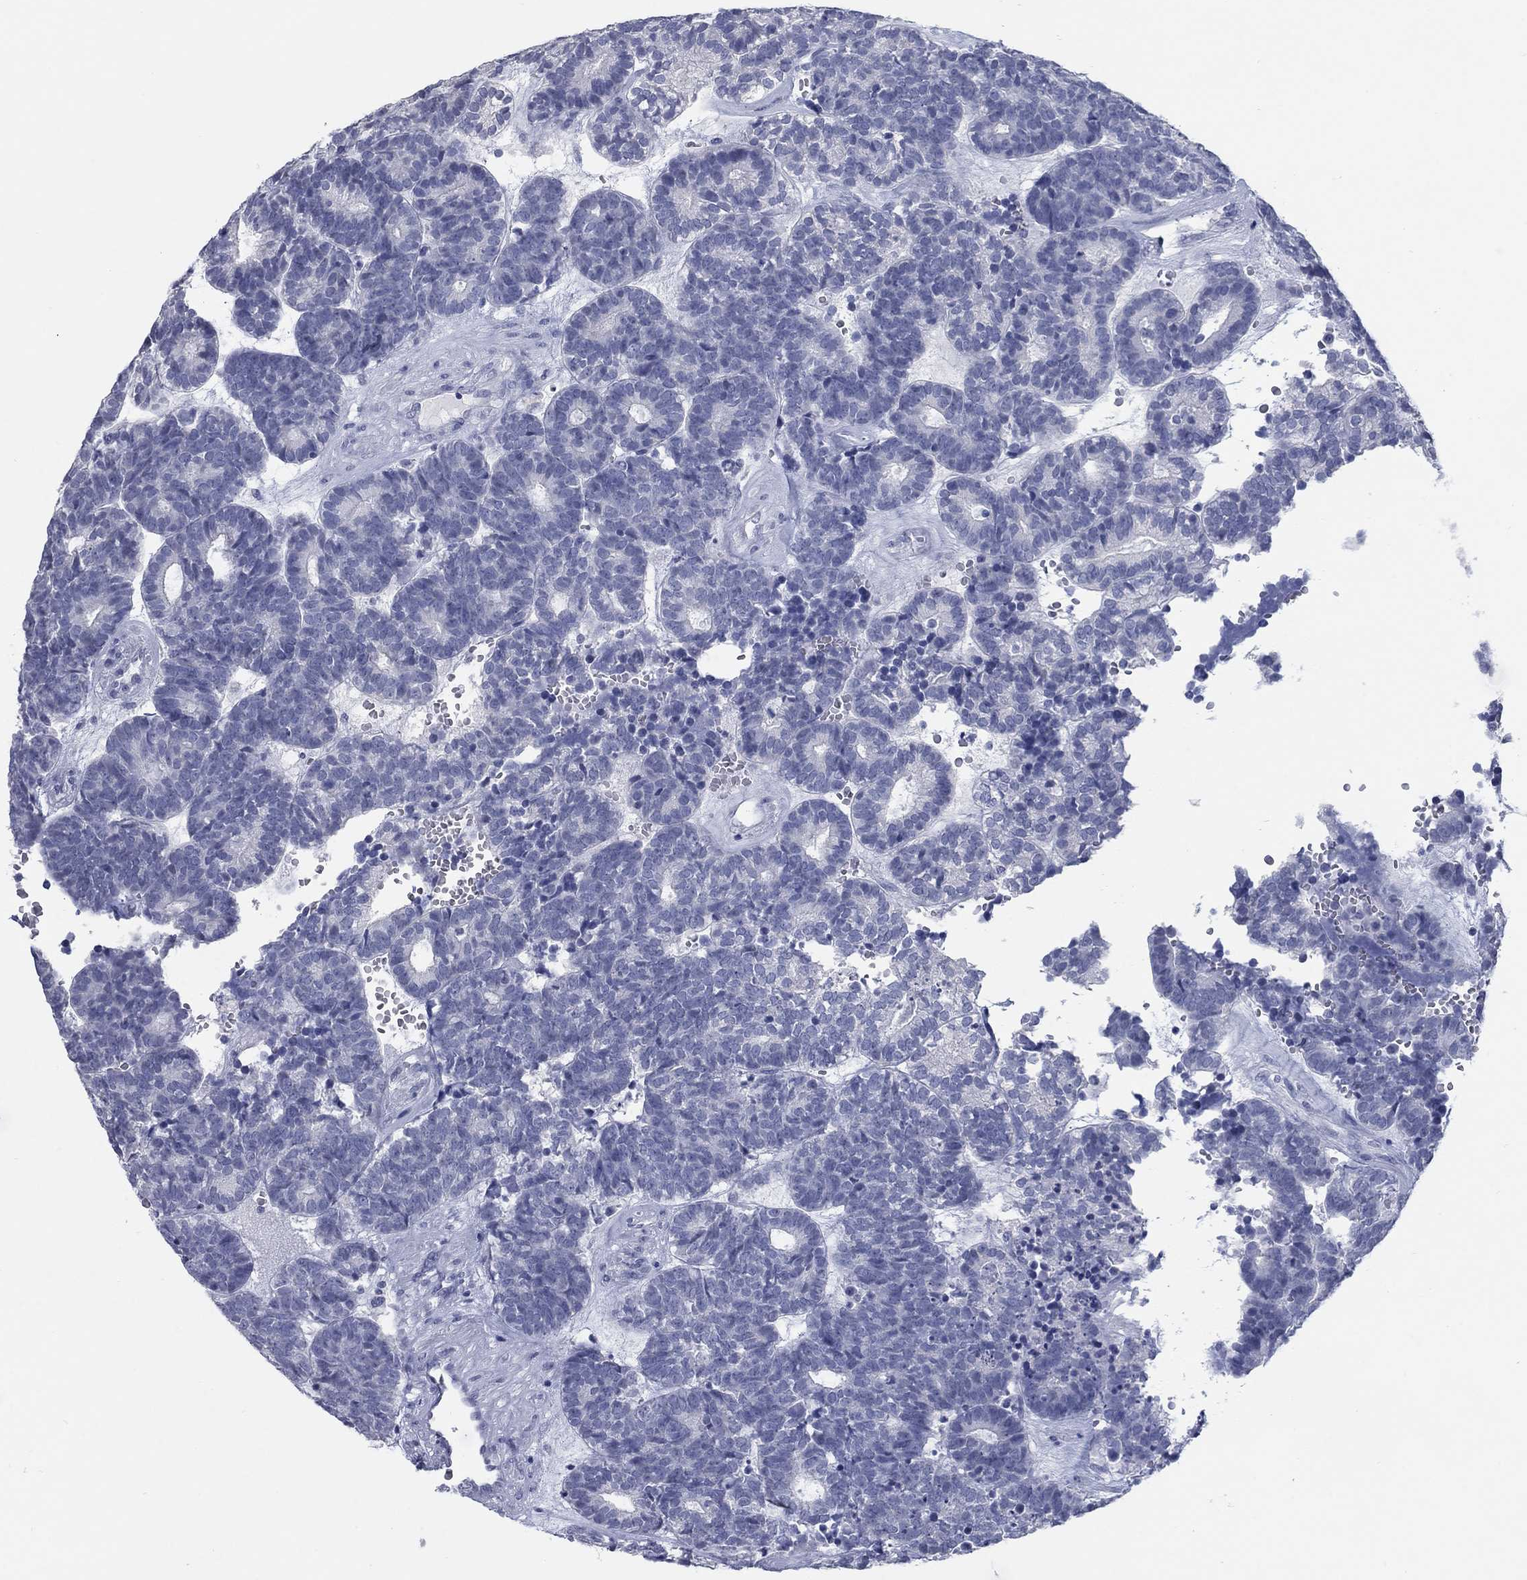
{"staining": {"intensity": "negative", "quantity": "none", "location": "none"}, "tissue": "head and neck cancer", "cell_type": "Tumor cells", "image_type": "cancer", "snomed": [{"axis": "morphology", "description": "Adenocarcinoma, NOS"}, {"axis": "topography", "description": "Head-Neck"}], "caption": "Head and neck cancer (adenocarcinoma) stained for a protein using IHC displays no staining tumor cells.", "gene": "ATP6V1G2", "patient": {"sex": "female", "age": 81}}